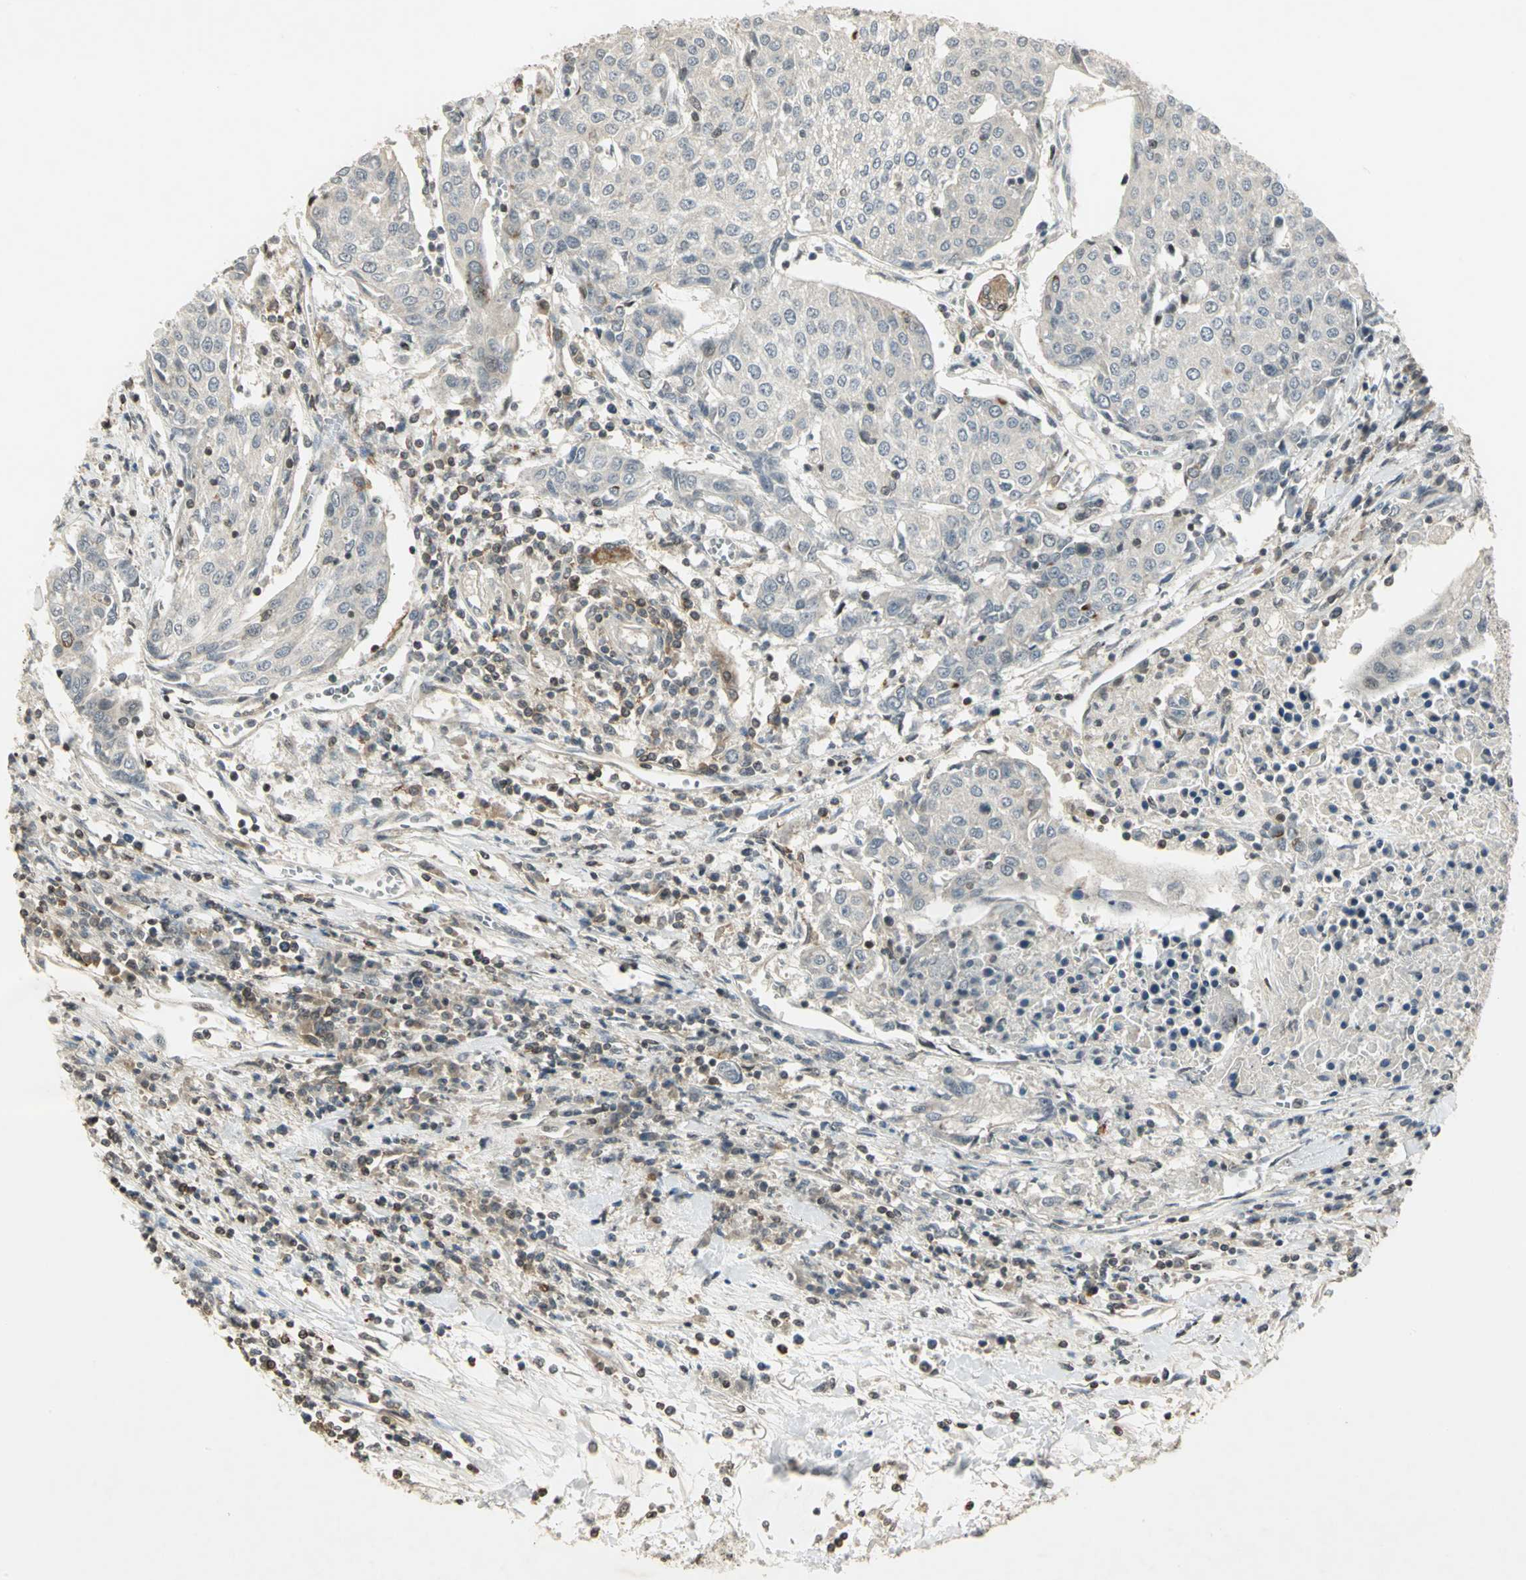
{"staining": {"intensity": "negative", "quantity": "none", "location": "none"}, "tissue": "urothelial cancer", "cell_type": "Tumor cells", "image_type": "cancer", "snomed": [{"axis": "morphology", "description": "Urothelial carcinoma, High grade"}, {"axis": "topography", "description": "Urinary bladder"}], "caption": "Immunohistochemical staining of human high-grade urothelial carcinoma exhibits no significant staining in tumor cells.", "gene": "IL16", "patient": {"sex": "female", "age": 85}}